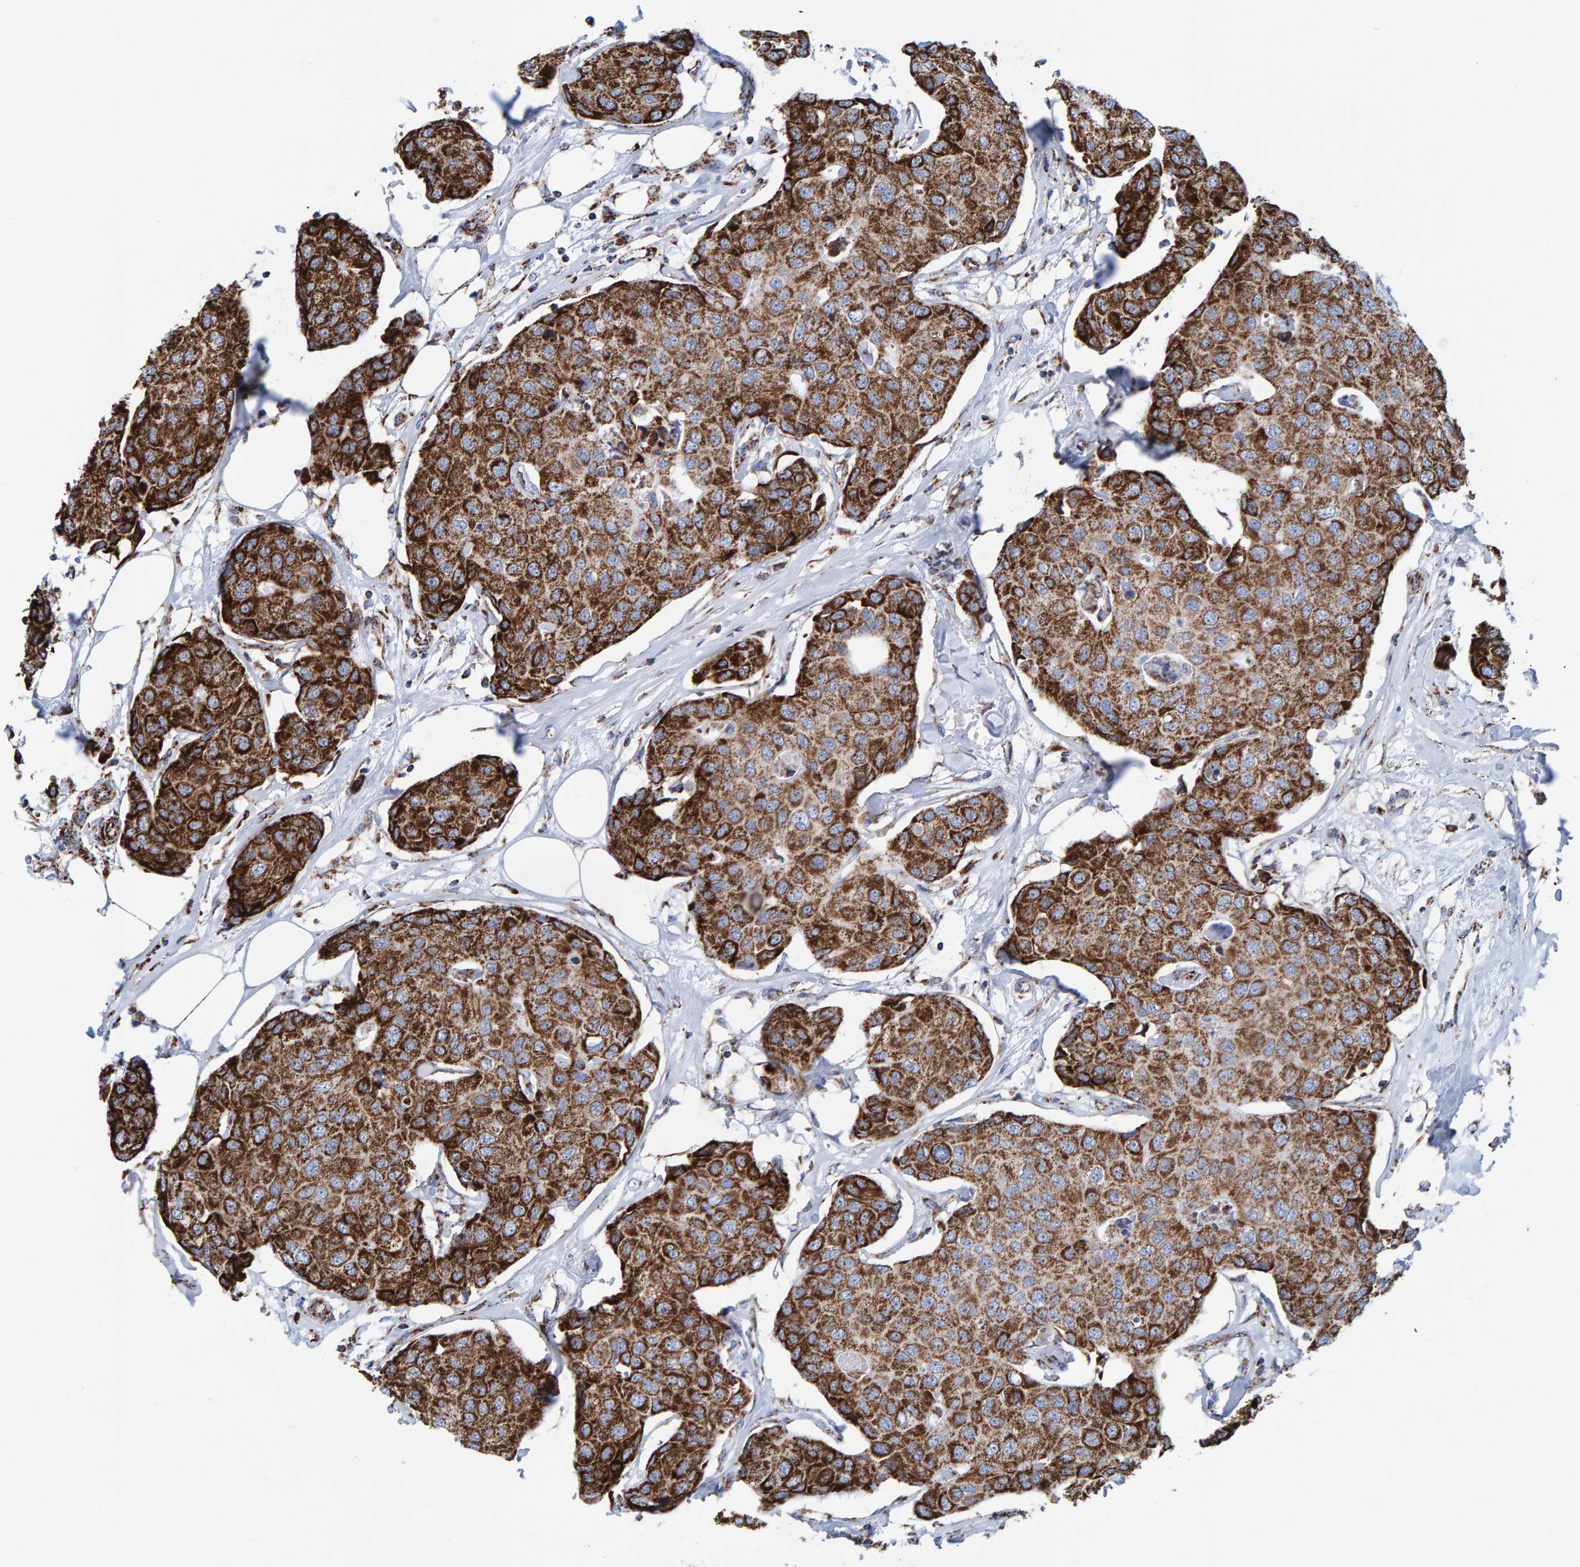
{"staining": {"intensity": "strong", "quantity": ">75%", "location": "cytoplasmic/membranous"}, "tissue": "breast cancer", "cell_type": "Tumor cells", "image_type": "cancer", "snomed": [{"axis": "morphology", "description": "Duct carcinoma"}, {"axis": "topography", "description": "Breast"}], "caption": "The histopathology image displays a brown stain indicating the presence of a protein in the cytoplasmic/membranous of tumor cells in breast cancer.", "gene": "ENSG00000262660", "patient": {"sex": "female", "age": 80}}